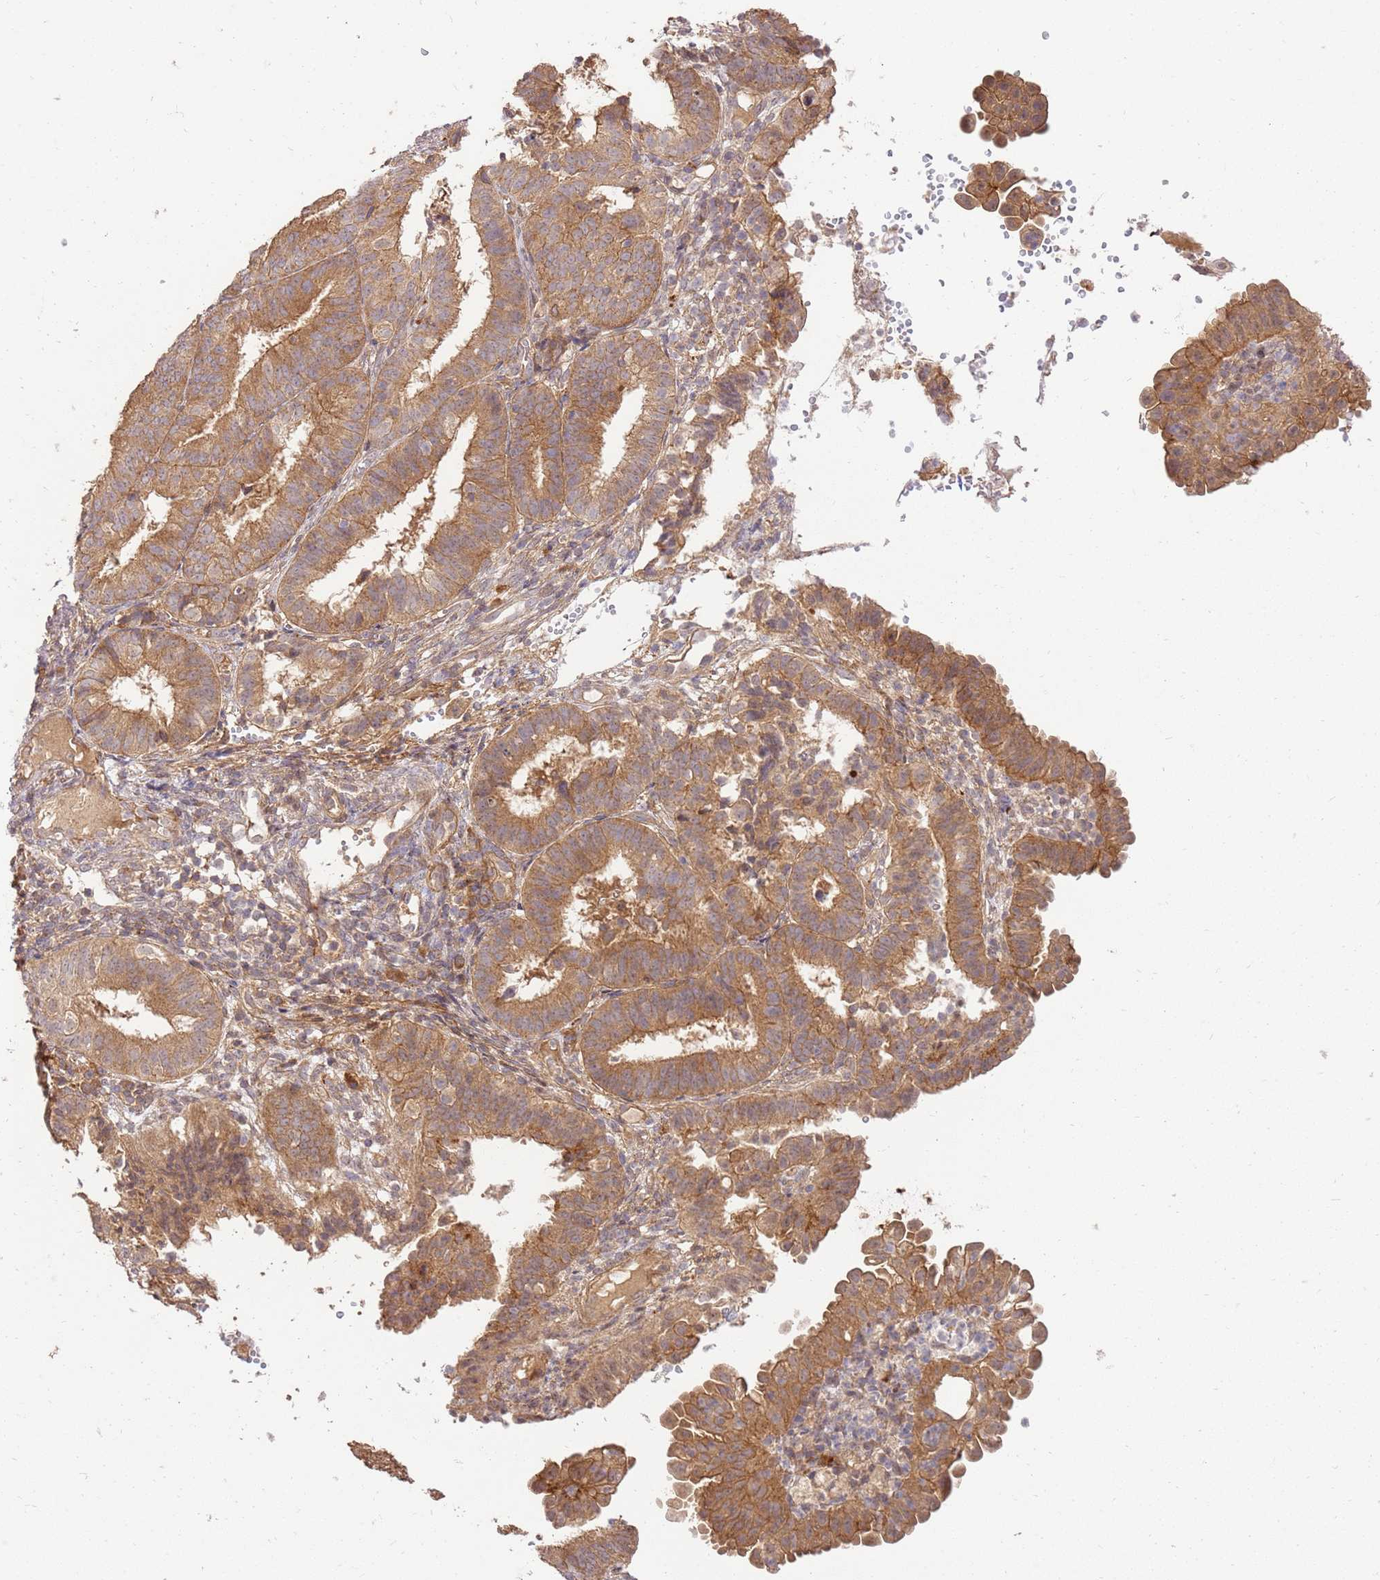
{"staining": {"intensity": "moderate", "quantity": ">75%", "location": "cytoplasmic/membranous"}, "tissue": "endometrial cancer", "cell_type": "Tumor cells", "image_type": "cancer", "snomed": [{"axis": "morphology", "description": "Adenocarcinoma, NOS"}, {"axis": "topography", "description": "Endometrium"}], "caption": "Protein expression analysis of endometrial cancer reveals moderate cytoplasmic/membranous staining in approximately >75% of tumor cells. (IHC, brightfield microscopy, high magnification).", "gene": "GAREM1", "patient": {"sex": "female", "age": 51}}